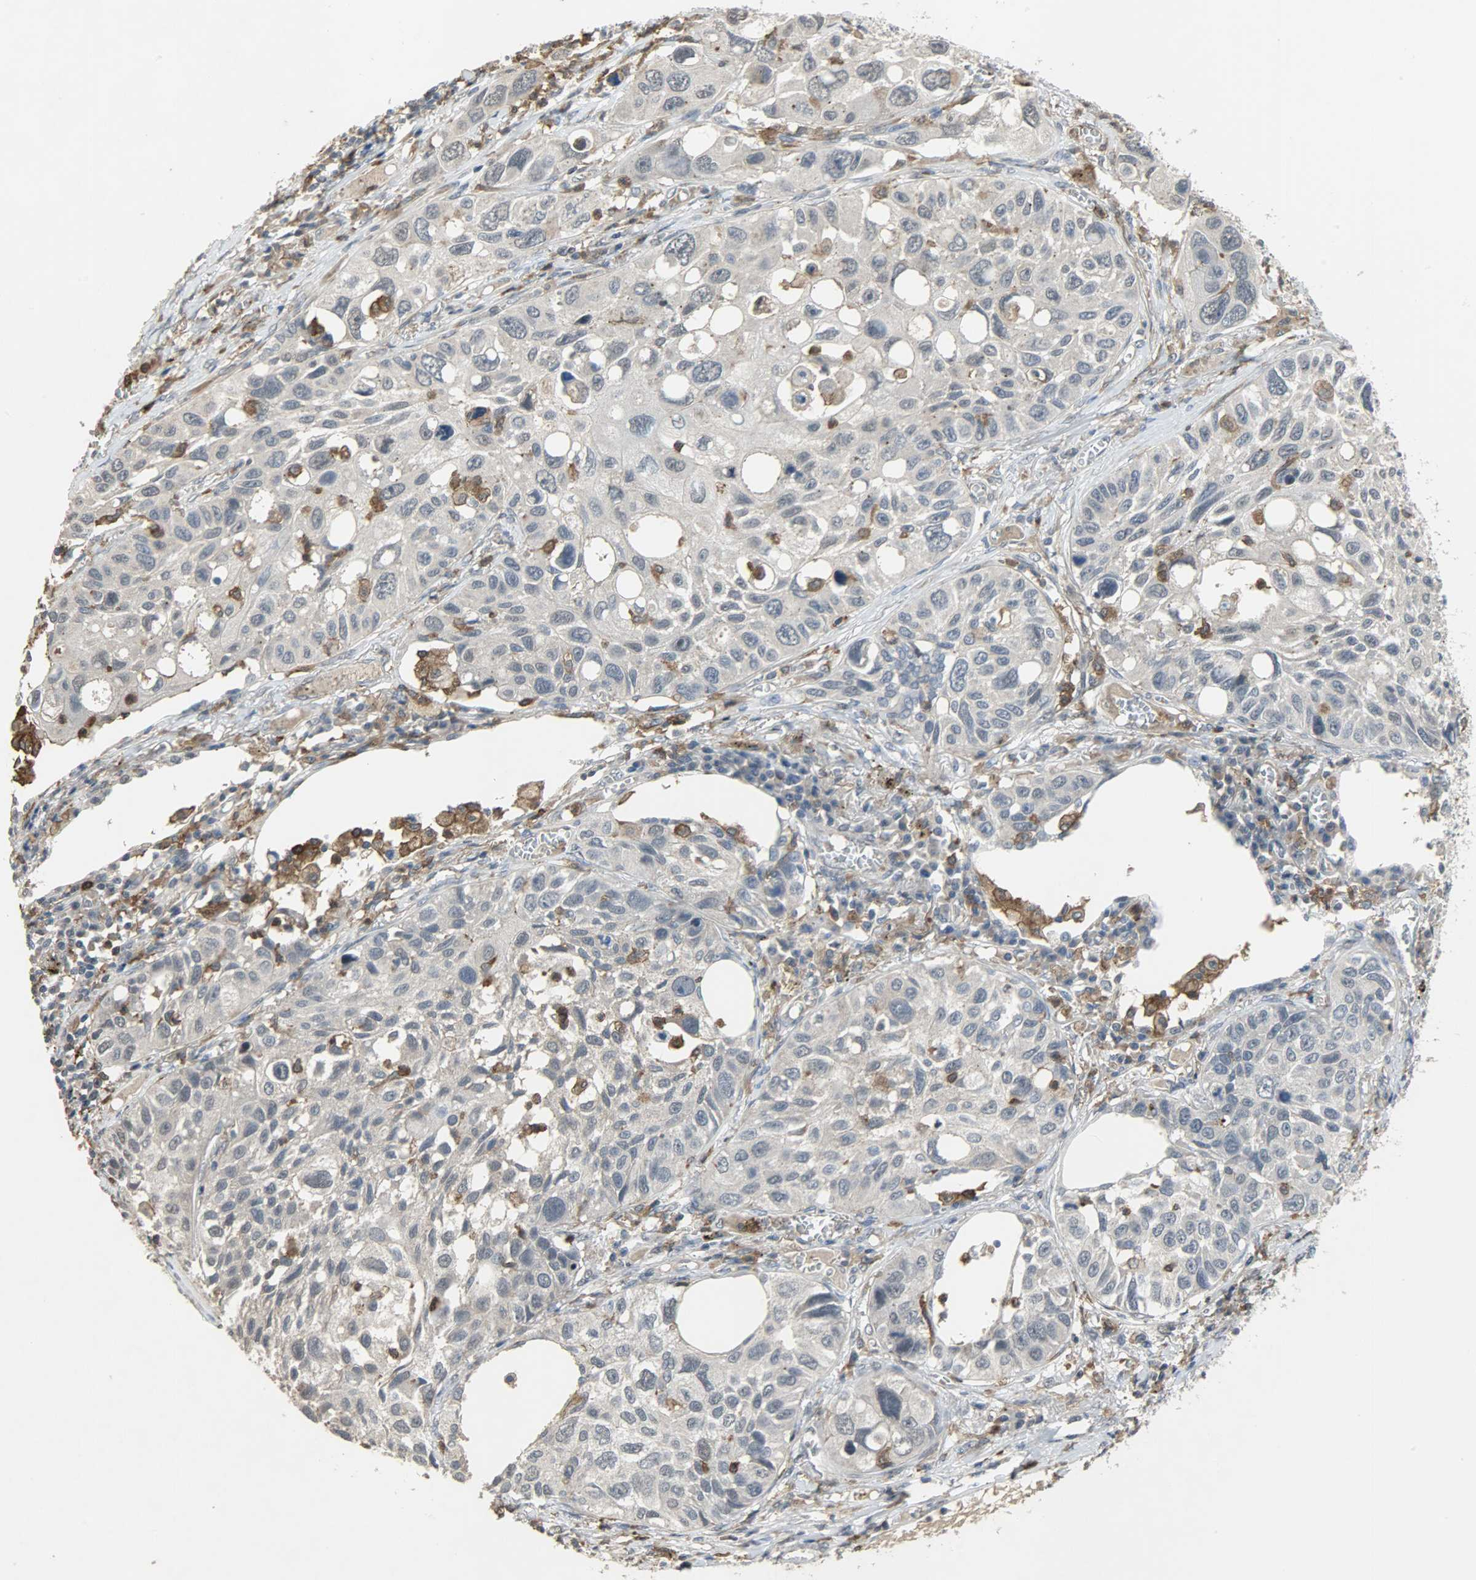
{"staining": {"intensity": "negative", "quantity": "none", "location": "none"}, "tissue": "lung cancer", "cell_type": "Tumor cells", "image_type": "cancer", "snomed": [{"axis": "morphology", "description": "Squamous cell carcinoma, NOS"}, {"axis": "topography", "description": "Lung"}], "caption": "Tumor cells are negative for brown protein staining in lung squamous cell carcinoma.", "gene": "SKAP2", "patient": {"sex": "male", "age": 71}}